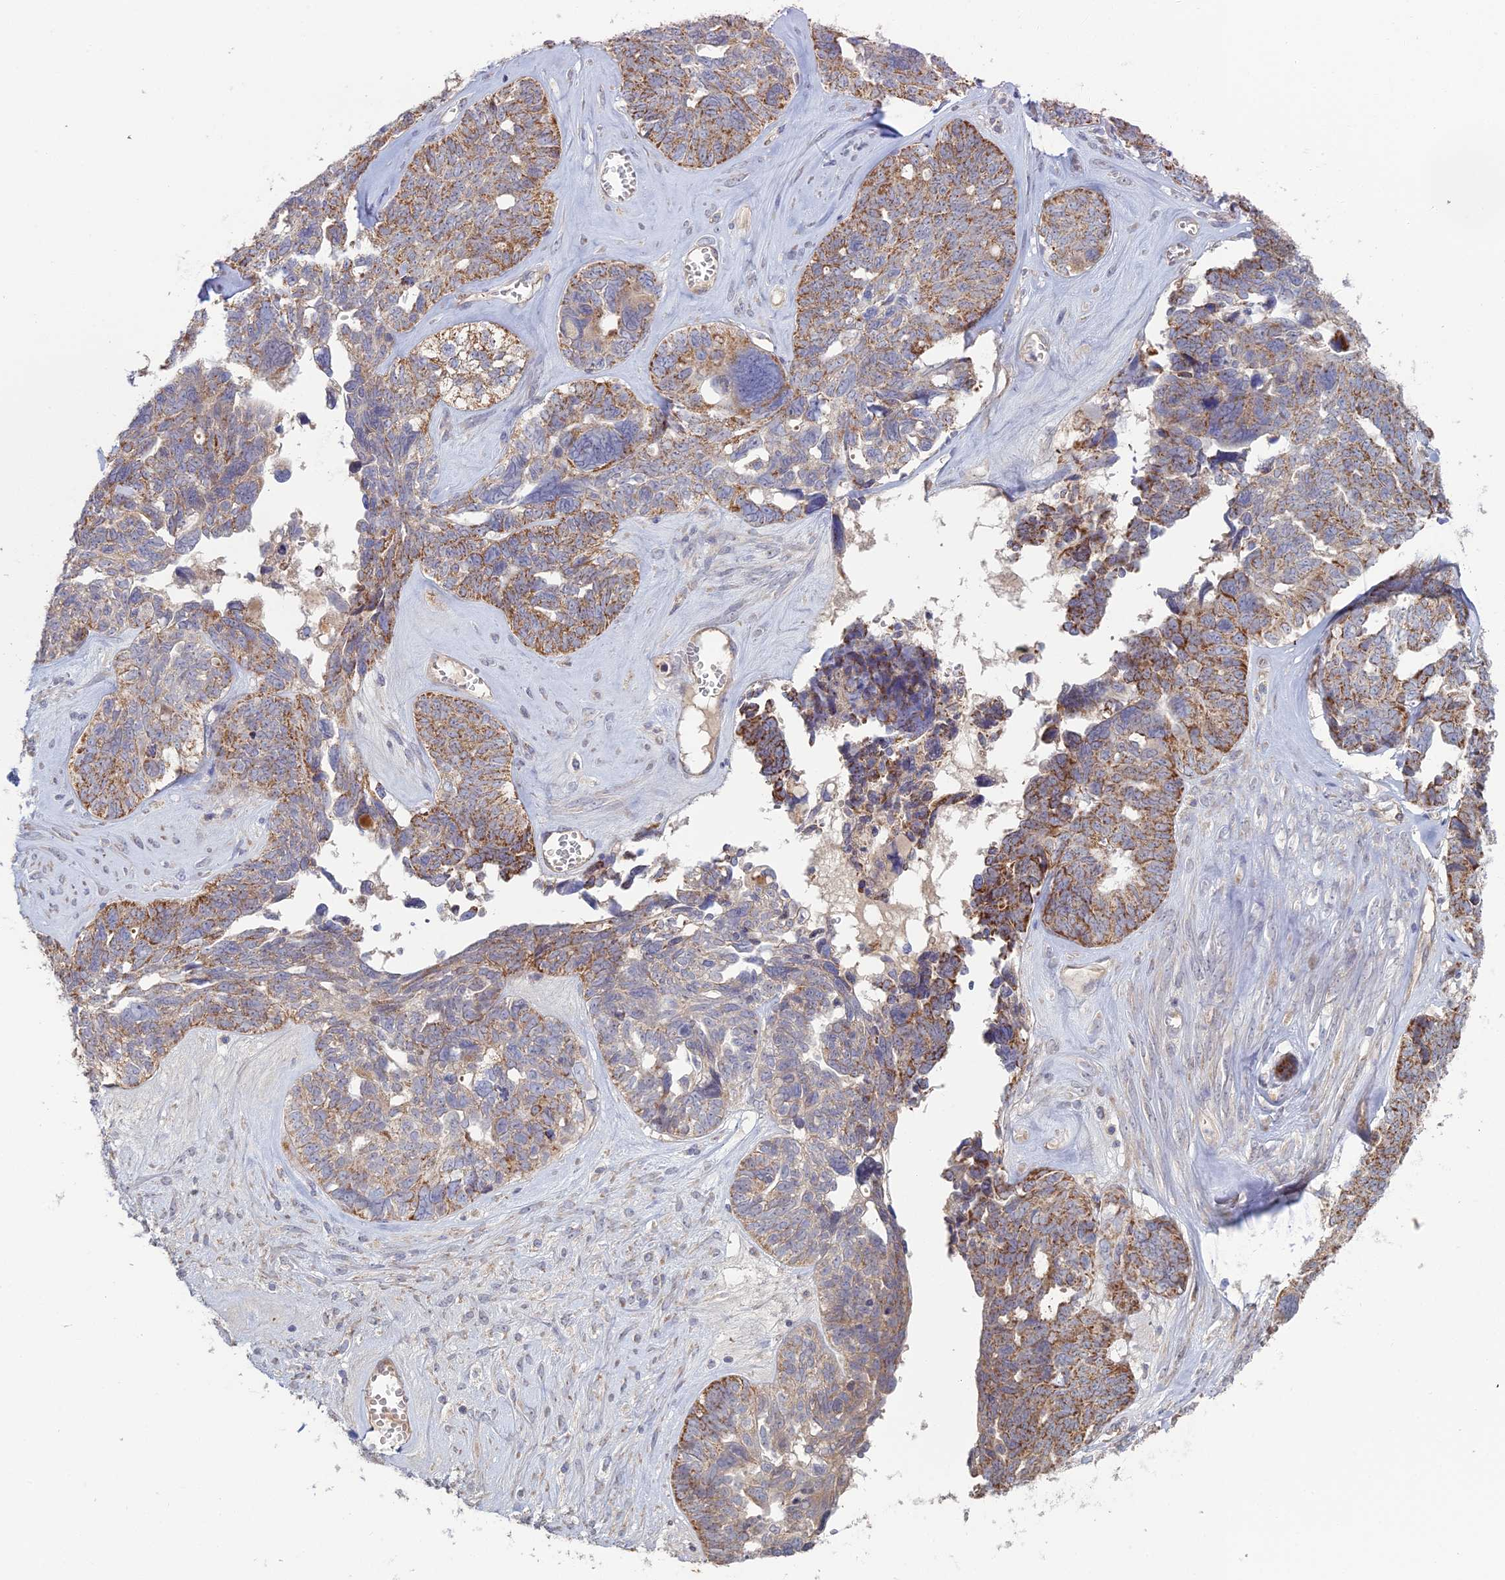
{"staining": {"intensity": "moderate", "quantity": ">75%", "location": "cytoplasmic/membranous"}, "tissue": "ovarian cancer", "cell_type": "Tumor cells", "image_type": "cancer", "snomed": [{"axis": "morphology", "description": "Cystadenocarcinoma, serous, NOS"}, {"axis": "topography", "description": "Ovary"}], "caption": "A brown stain labels moderate cytoplasmic/membranous positivity of a protein in serous cystadenocarcinoma (ovarian) tumor cells.", "gene": "ARL16", "patient": {"sex": "female", "age": 79}}